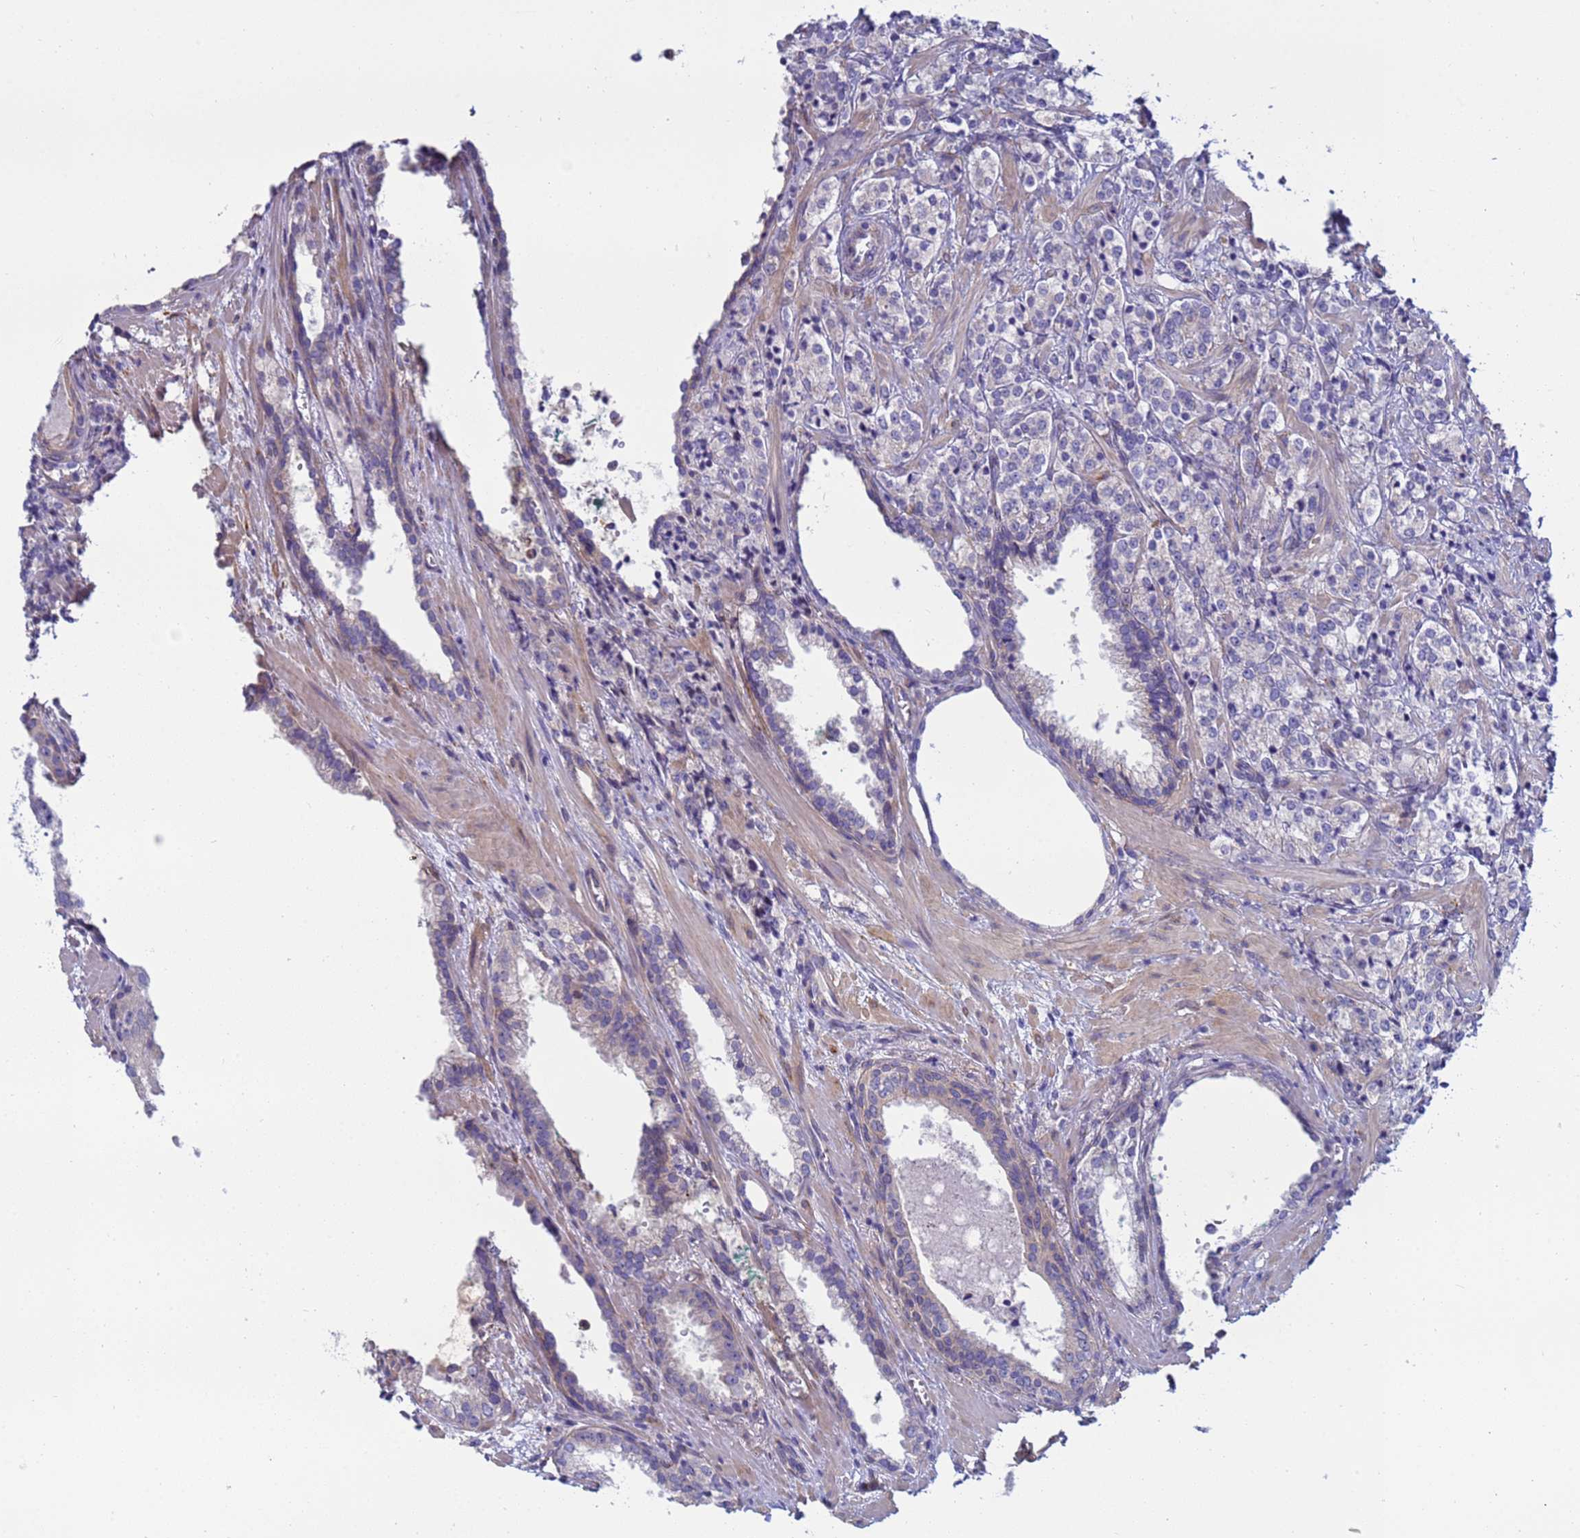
{"staining": {"intensity": "negative", "quantity": "none", "location": "none"}, "tissue": "prostate cancer", "cell_type": "Tumor cells", "image_type": "cancer", "snomed": [{"axis": "morphology", "description": "Adenocarcinoma, High grade"}, {"axis": "topography", "description": "Prostate"}], "caption": "Protein analysis of prostate cancer (adenocarcinoma (high-grade)) displays no significant expression in tumor cells. Brightfield microscopy of IHC stained with DAB (brown) and hematoxylin (blue), captured at high magnification.", "gene": "TRPC6", "patient": {"sex": "male", "age": 69}}